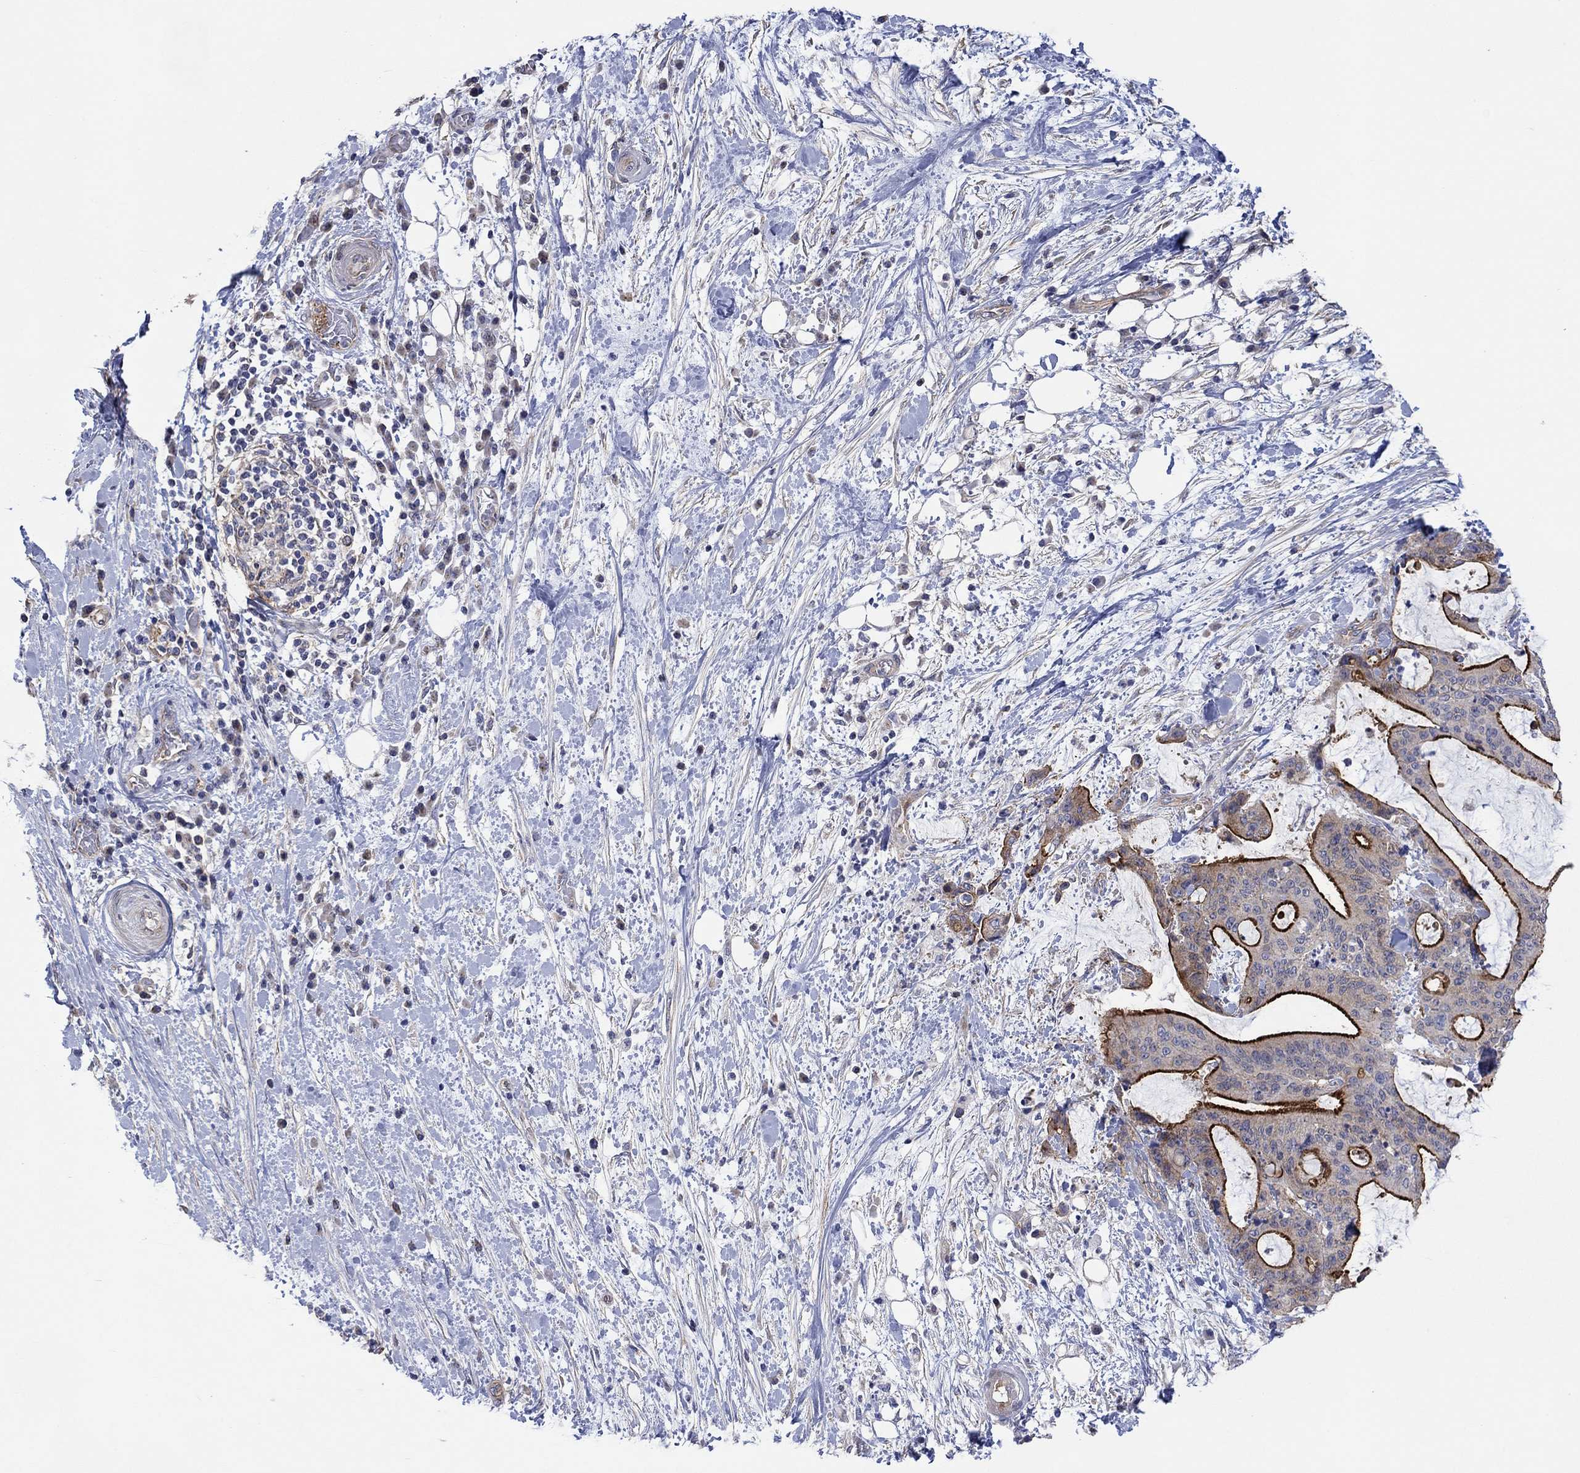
{"staining": {"intensity": "strong", "quantity": "<25%", "location": "cytoplasmic/membranous"}, "tissue": "liver cancer", "cell_type": "Tumor cells", "image_type": "cancer", "snomed": [{"axis": "morphology", "description": "Cholangiocarcinoma"}, {"axis": "topography", "description": "Liver"}], "caption": "There is medium levels of strong cytoplasmic/membranous expression in tumor cells of liver cancer, as demonstrated by immunohistochemical staining (brown color).", "gene": "TPRN", "patient": {"sex": "female", "age": 73}}